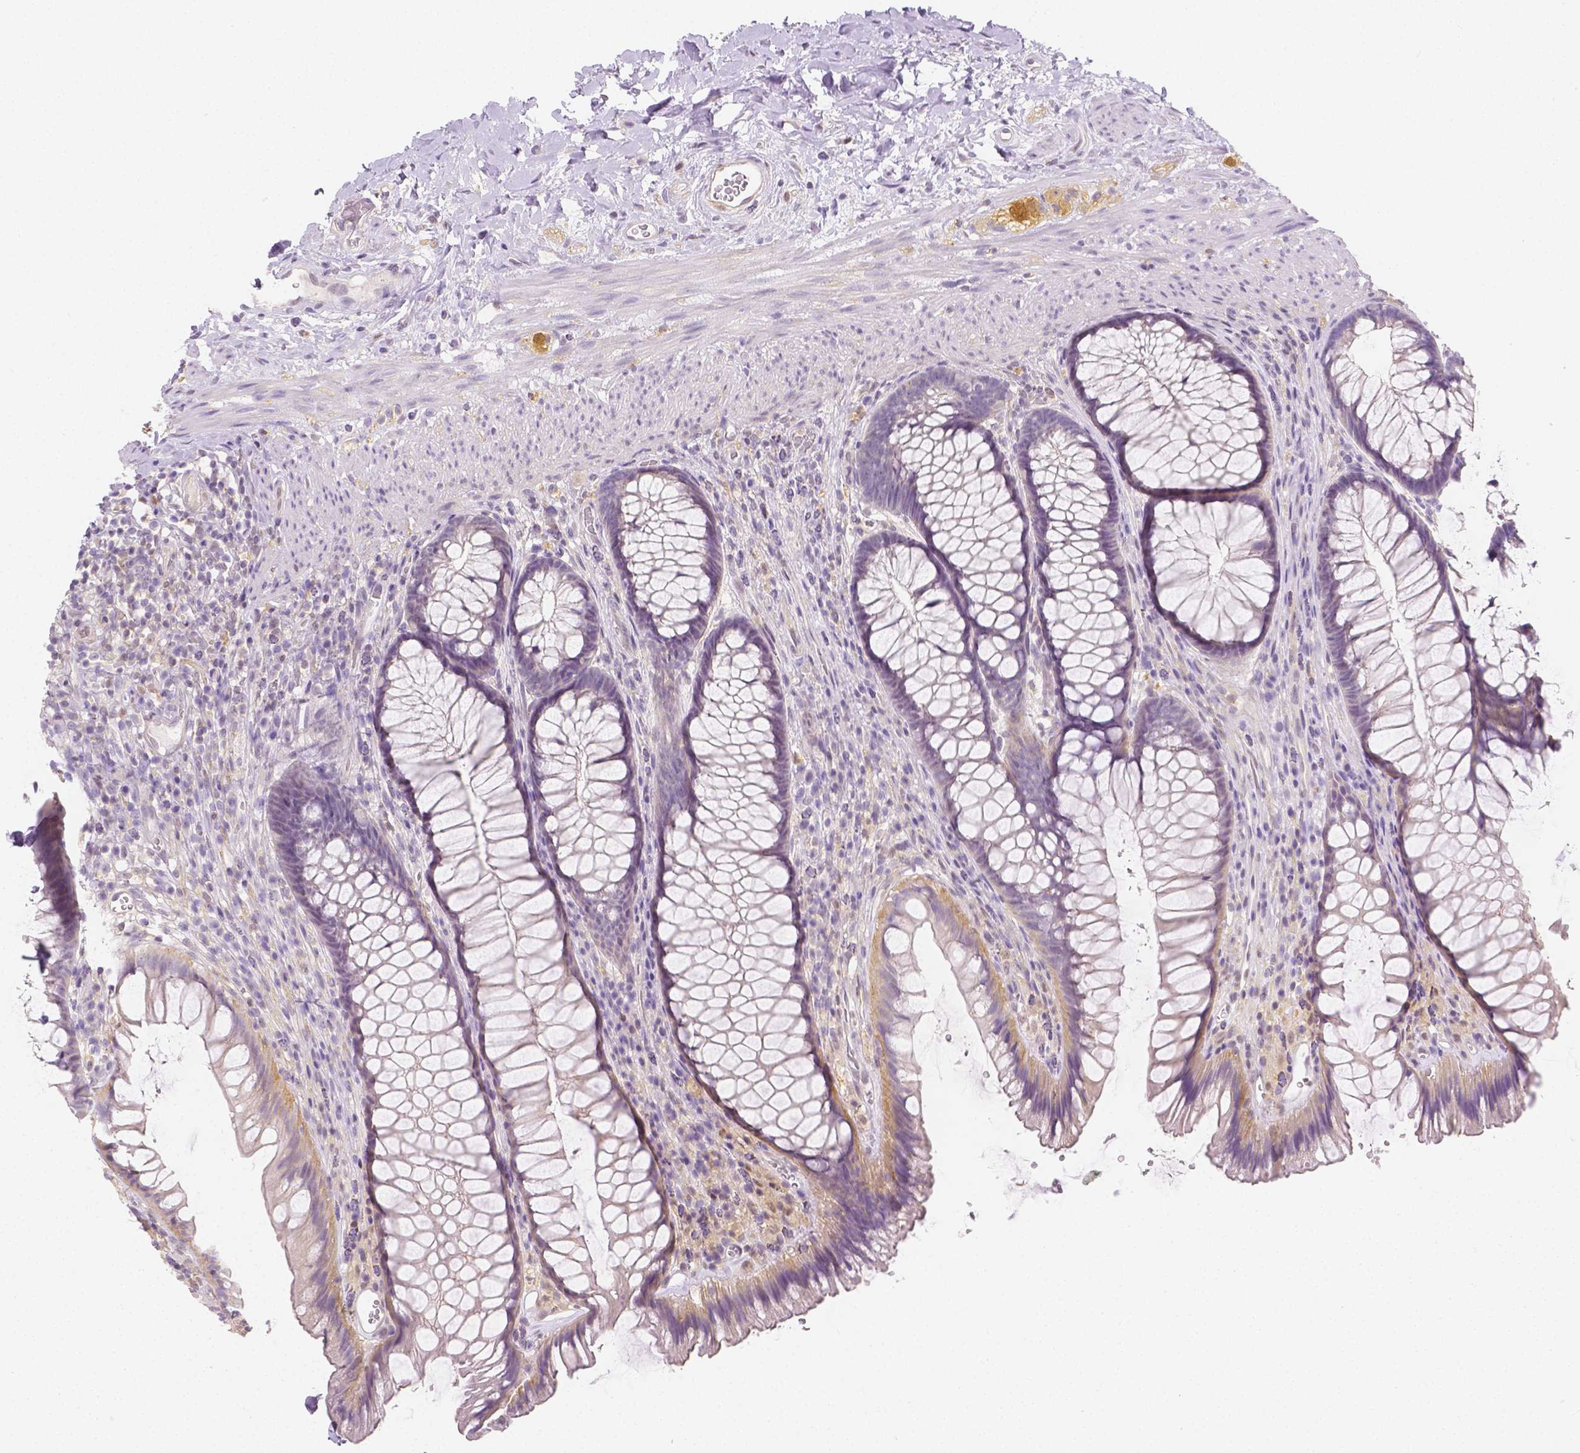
{"staining": {"intensity": "weak", "quantity": "<25%", "location": "cytoplasmic/membranous"}, "tissue": "rectum", "cell_type": "Glandular cells", "image_type": "normal", "snomed": [{"axis": "morphology", "description": "Normal tissue, NOS"}, {"axis": "topography", "description": "Rectum"}], "caption": "The histopathology image reveals no significant staining in glandular cells of rectum.", "gene": "SGTB", "patient": {"sex": "male", "age": 53}}